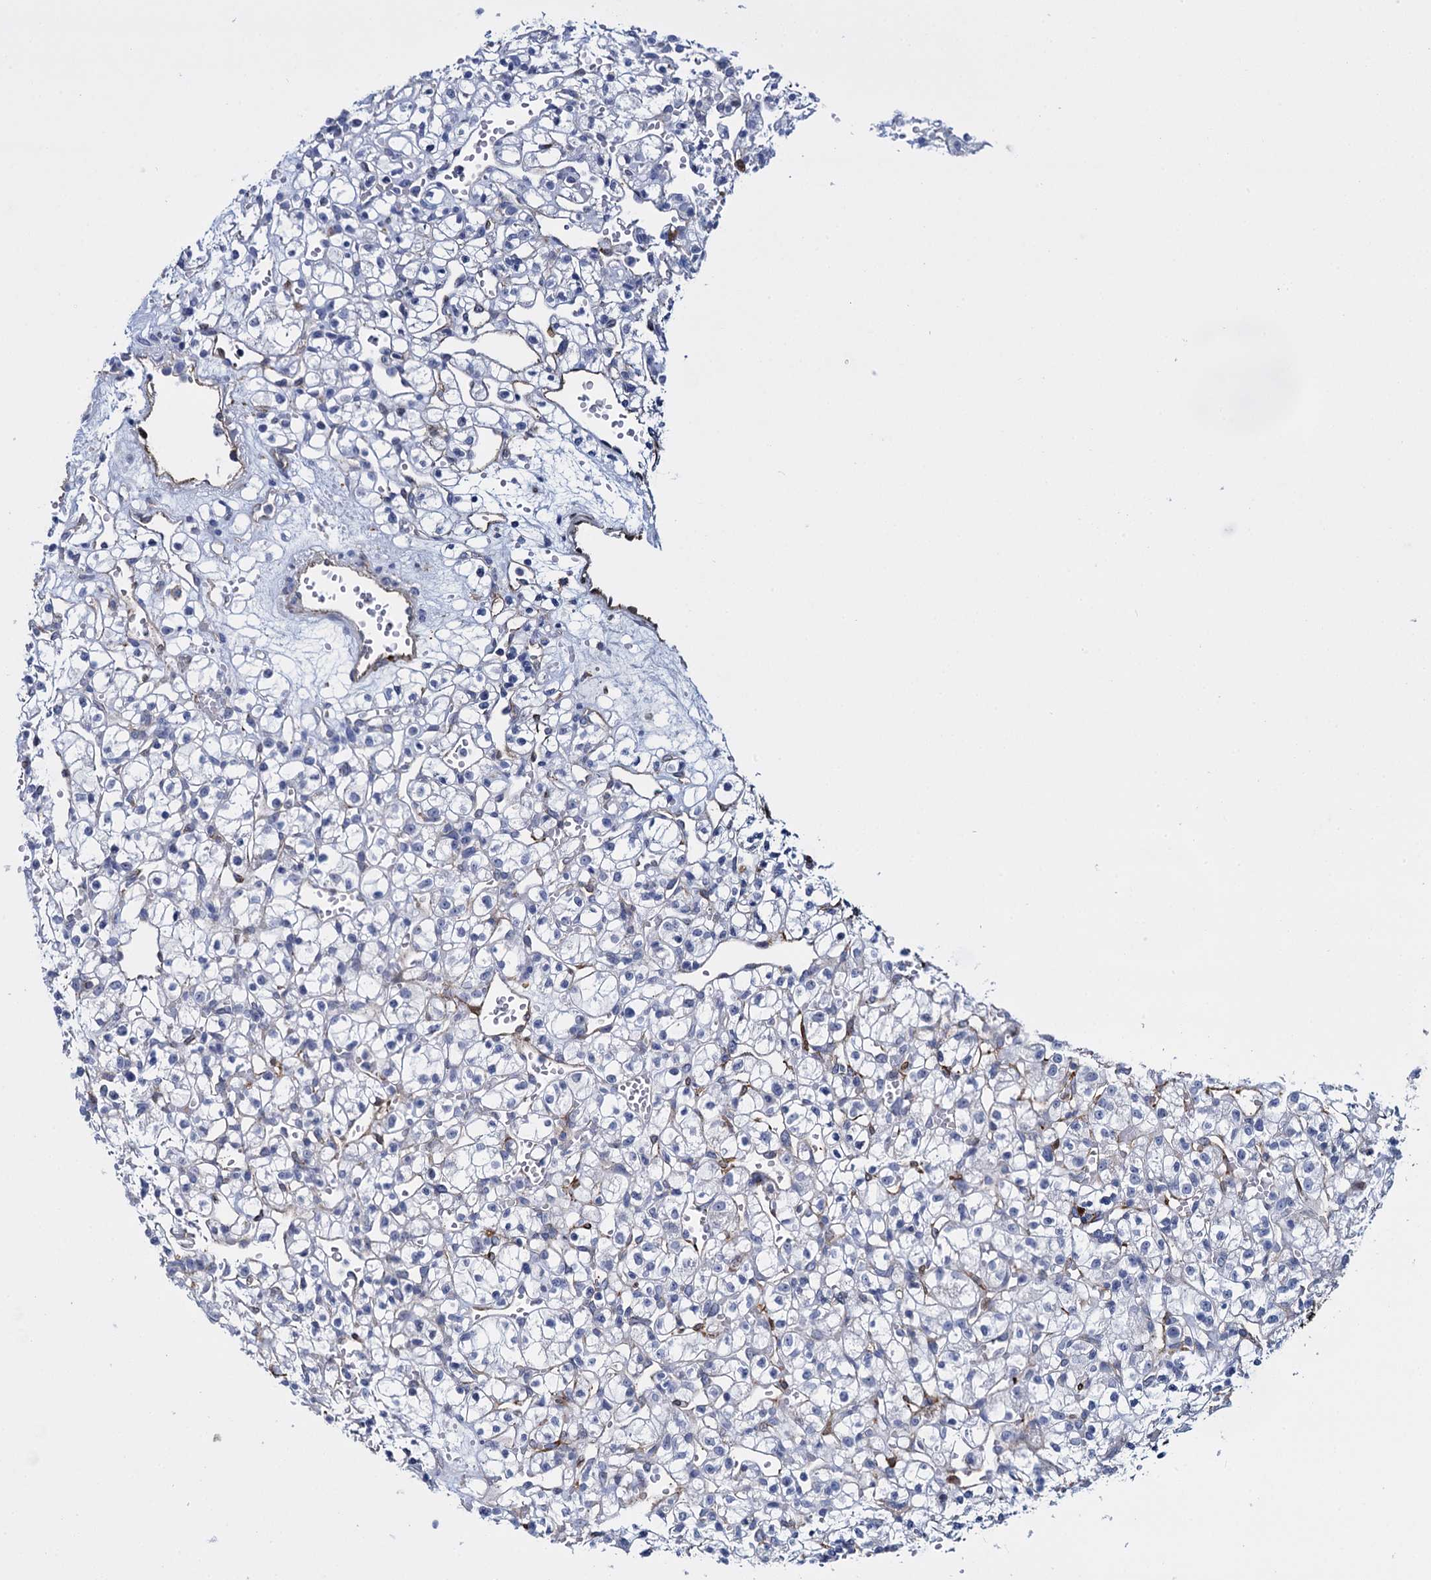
{"staining": {"intensity": "negative", "quantity": "none", "location": "none"}, "tissue": "renal cancer", "cell_type": "Tumor cells", "image_type": "cancer", "snomed": [{"axis": "morphology", "description": "Adenocarcinoma, NOS"}, {"axis": "topography", "description": "Kidney"}], "caption": "A photomicrograph of adenocarcinoma (renal) stained for a protein displays no brown staining in tumor cells.", "gene": "SNCG", "patient": {"sex": "female", "age": 59}}